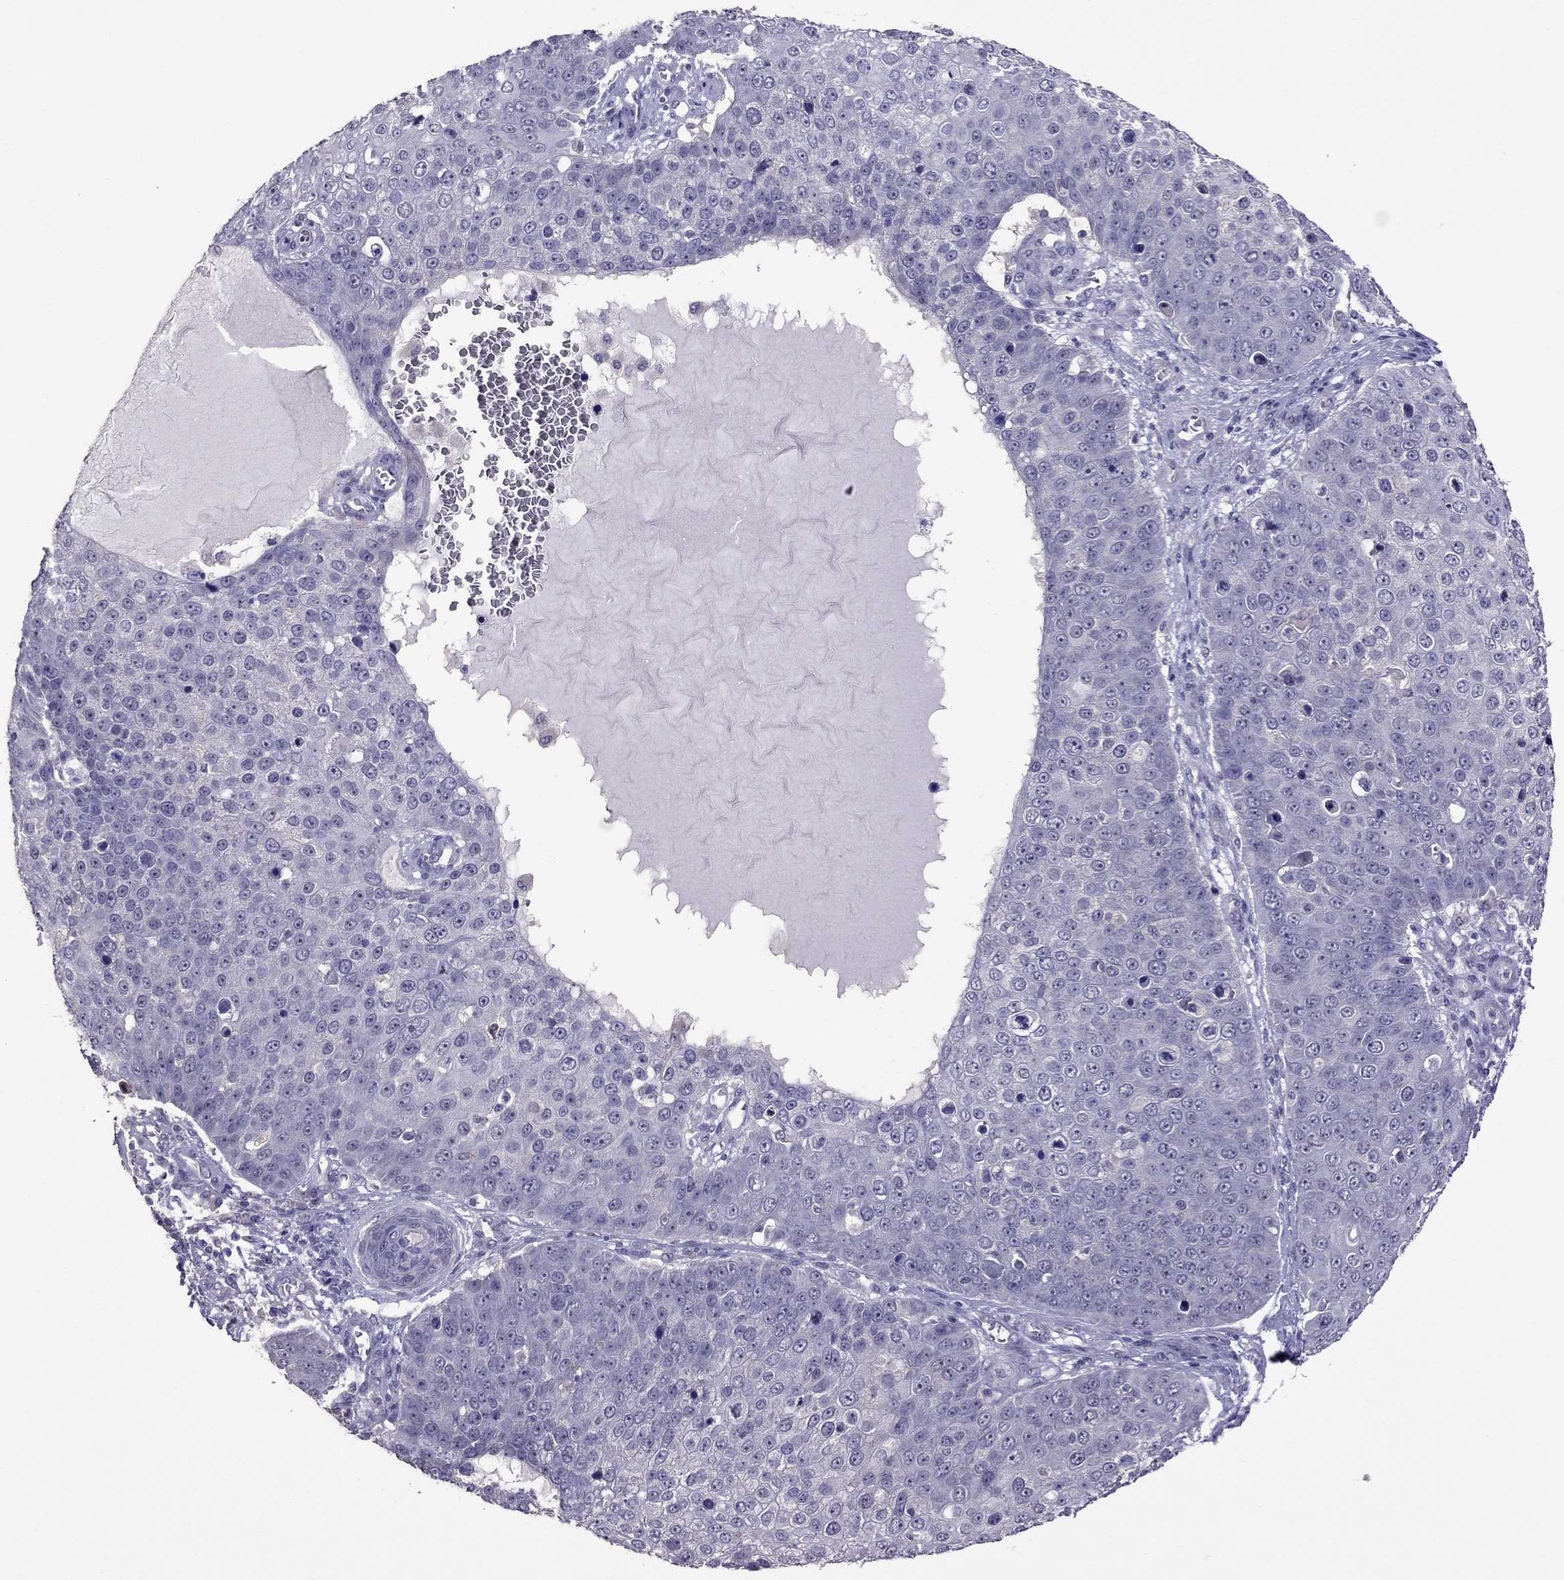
{"staining": {"intensity": "negative", "quantity": "none", "location": "none"}, "tissue": "skin cancer", "cell_type": "Tumor cells", "image_type": "cancer", "snomed": [{"axis": "morphology", "description": "Squamous cell carcinoma, NOS"}, {"axis": "topography", "description": "Skin"}], "caption": "IHC micrograph of skin cancer stained for a protein (brown), which reveals no staining in tumor cells.", "gene": "LRRC46", "patient": {"sex": "male", "age": 71}}